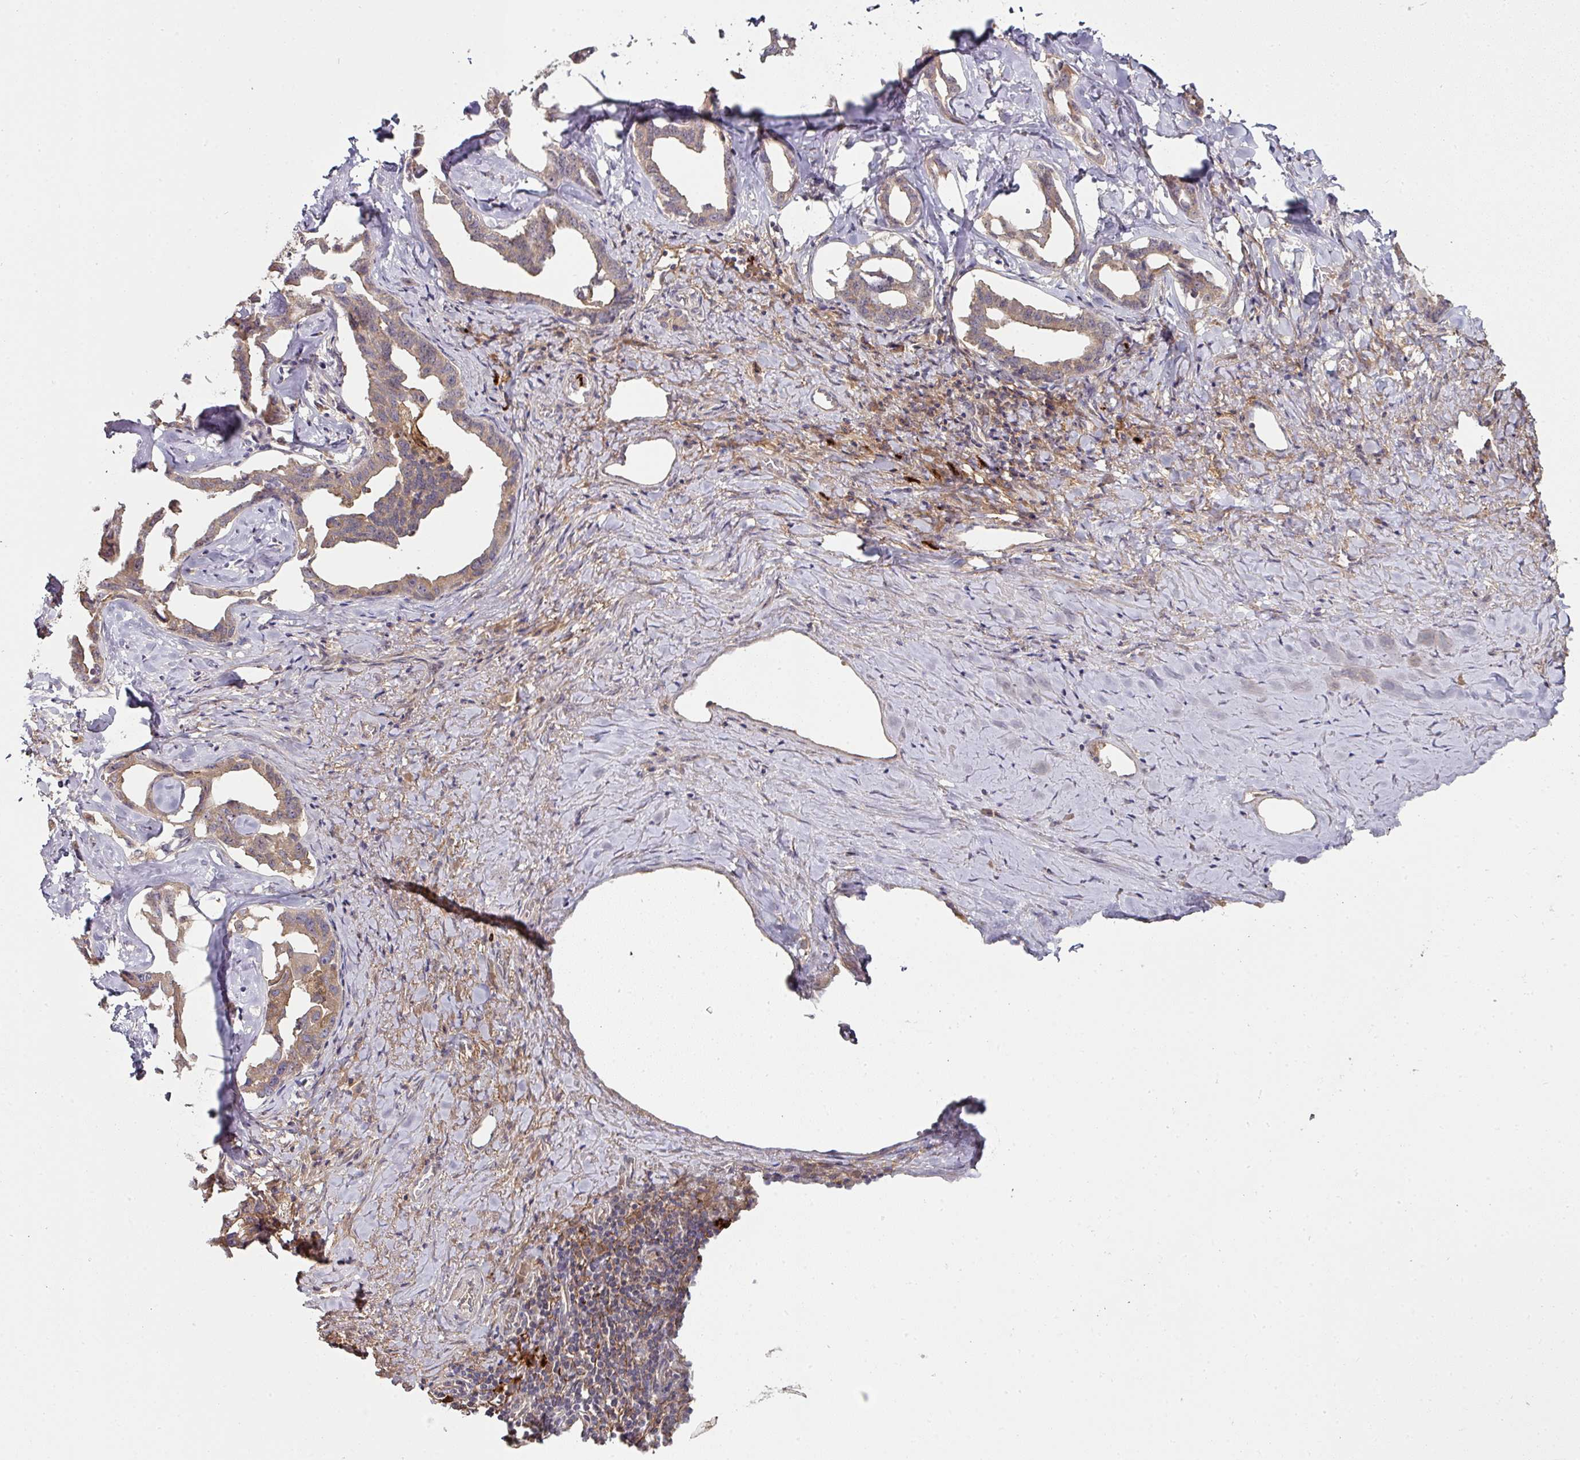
{"staining": {"intensity": "weak", "quantity": "25%-75%", "location": "cytoplasmic/membranous"}, "tissue": "liver cancer", "cell_type": "Tumor cells", "image_type": "cancer", "snomed": [{"axis": "morphology", "description": "Cholangiocarcinoma"}, {"axis": "topography", "description": "Liver"}], "caption": "A high-resolution histopathology image shows immunohistochemistry (IHC) staining of cholangiocarcinoma (liver), which demonstrates weak cytoplasmic/membranous staining in approximately 25%-75% of tumor cells. Immunohistochemistry stains the protein in brown and the nuclei are stained blue.", "gene": "CTDSP2", "patient": {"sex": "male", "age": 59}}